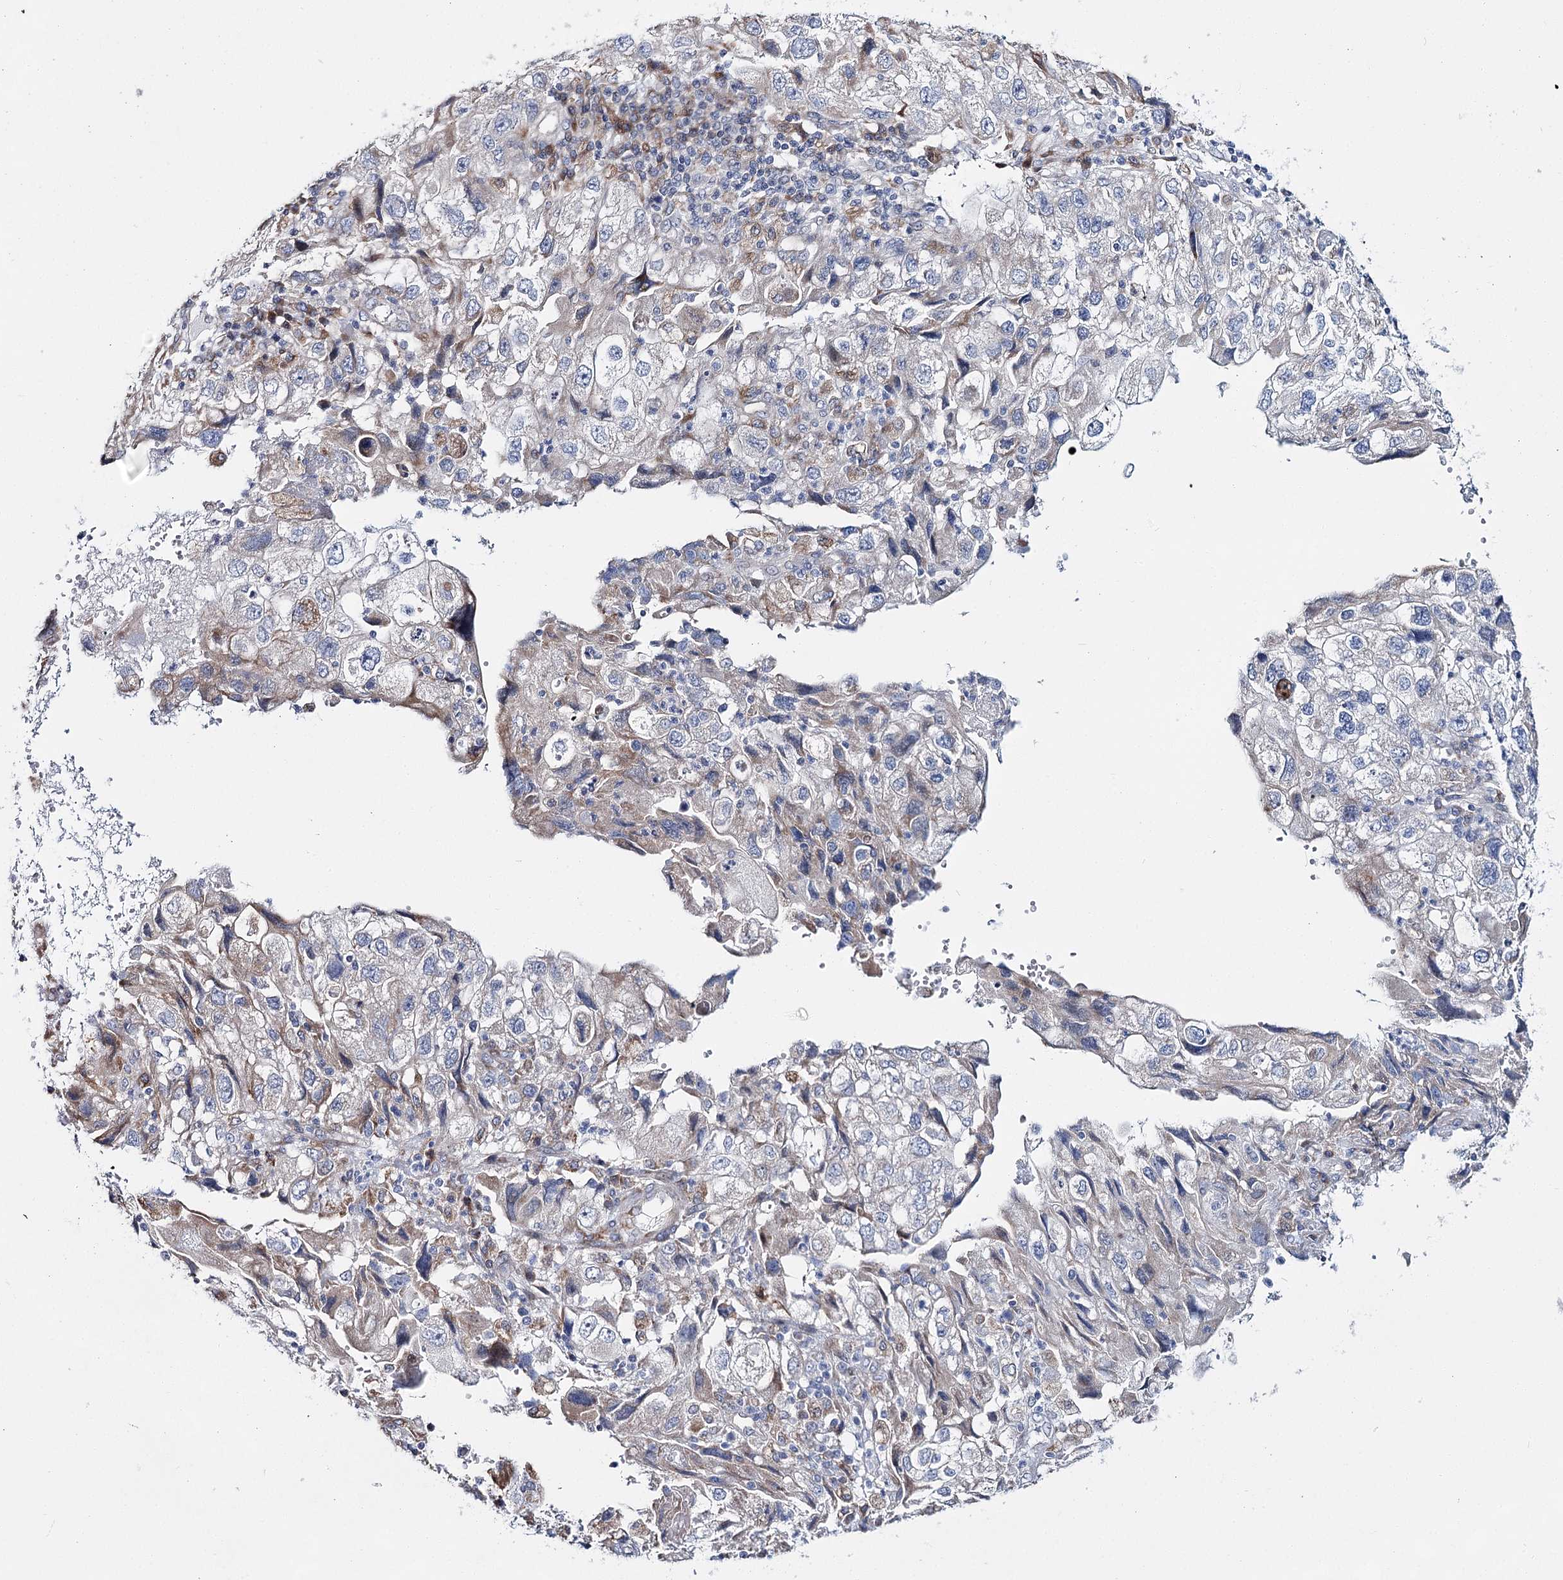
{"staining": {"intensity": "weak", "quantity": "25%-75%", "location": "cytoplasmic/membranous"}, "tissue": "endometrial cancer", "cell_type": "Tumor cells", "image_type": "cancer", "snomed": [{"axis": "morphology", "description": "Adenocarcinoma, NOS"}, {"axis": "topography", "description": "Endometrium"}], "caption": "DAB (3,3'-diaminobenzidine) immunohistochemical staining of human adenocarcinoma (endometrial) displays weak cytoplasmic/membranous protein expression in approximately 25%-75% of tumor cells. (Brightfield microscopy of DAB IHC at high magnification).", "gene": "CPLANE1", "patient": {"sex": "female", "age": 49}}